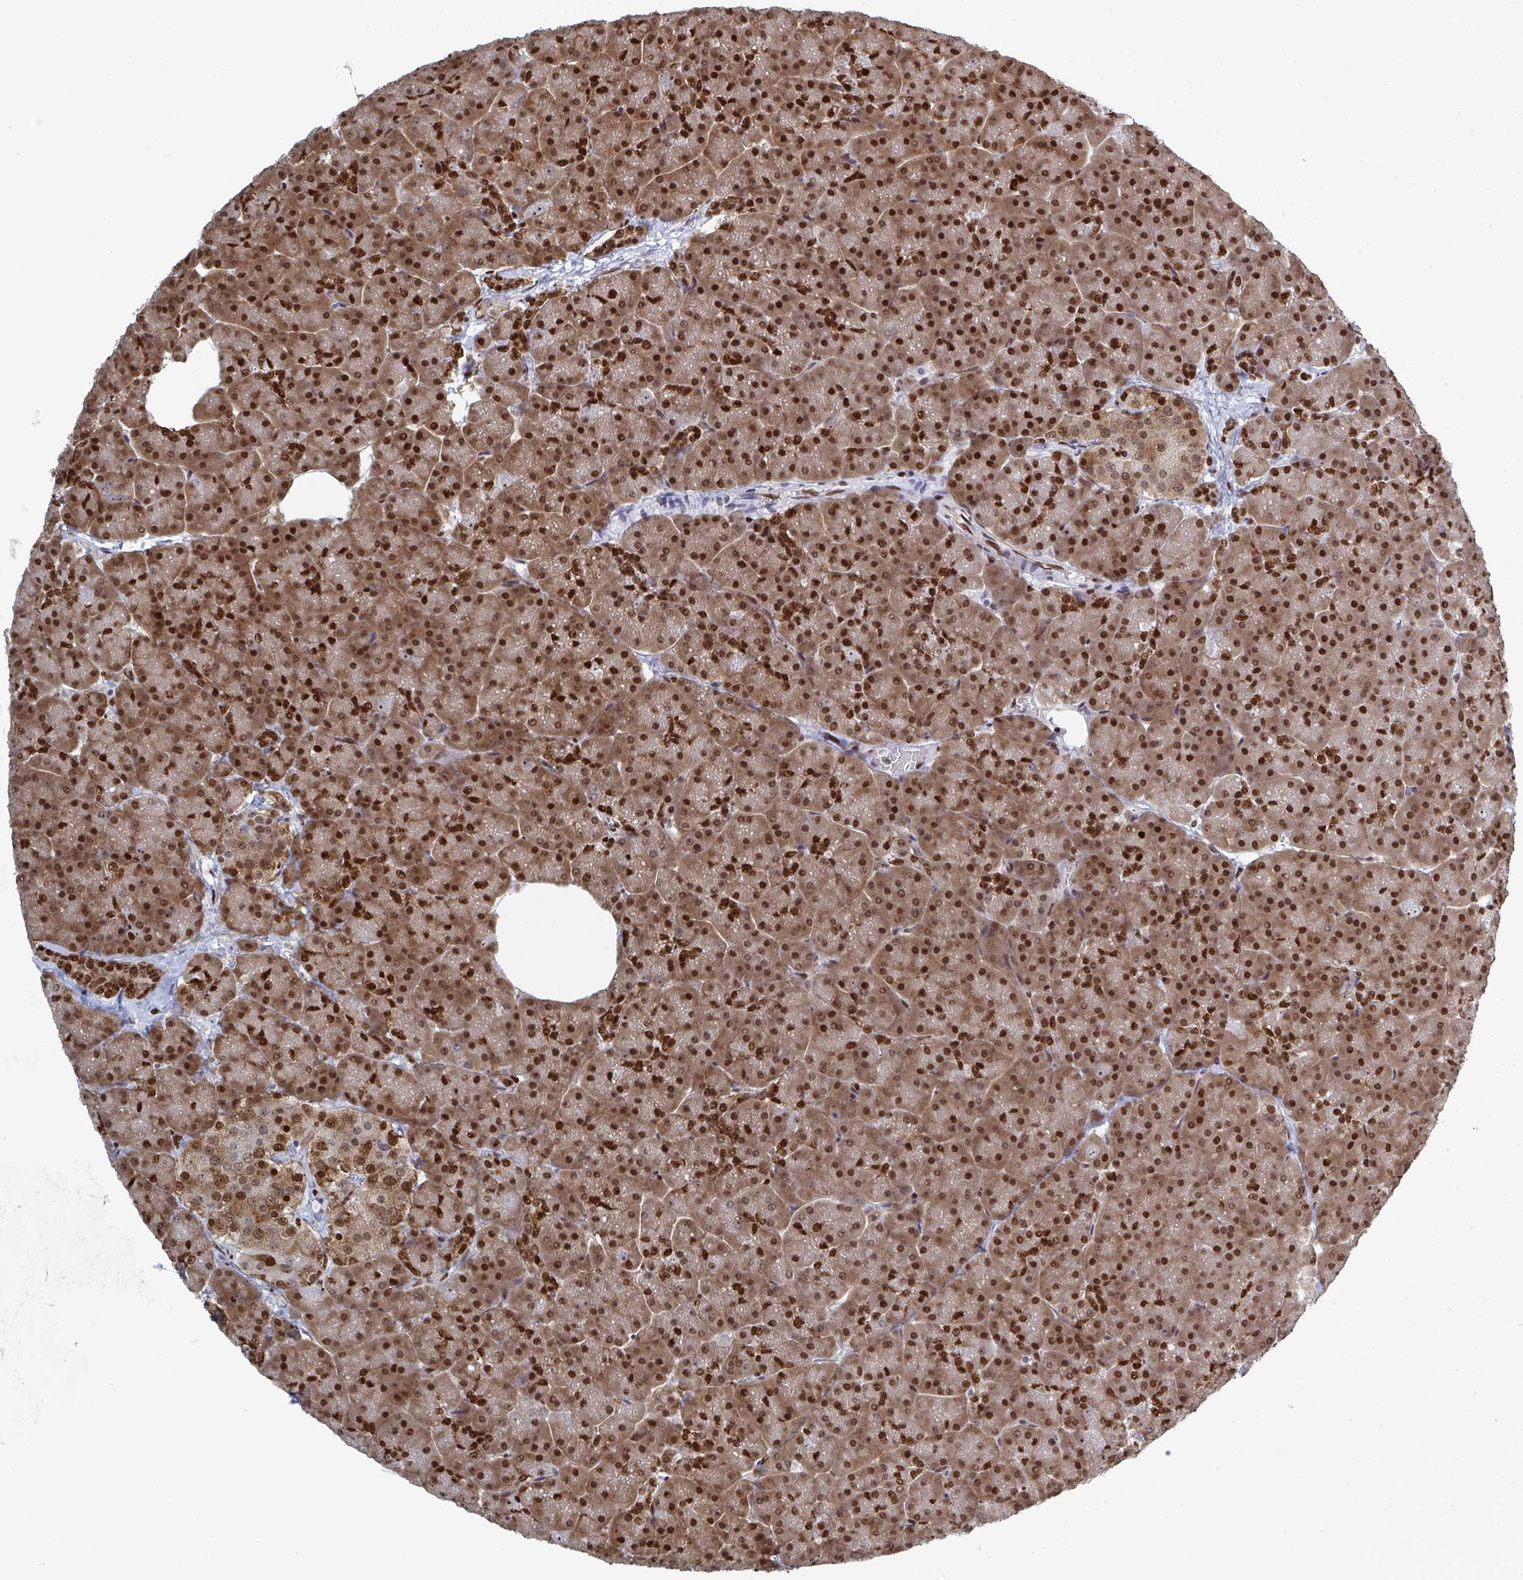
{"staining": {"intensity": "strong", "quantity": ">75%", "location": "cytoplasmic/membranous,nuclear"}, "tissue": "pancreas", "cell_type": "Exocrine glandular cells", "image_type": "normal", "snomed": [{"axis": "morphology", "description": "Normal tissue, NOS"}, {"axis": "topography", "description": "Pancreas"}, {"axis": "topography", "description": "Peripheral nerve tissue"}], "caption": "DAB immunohistochemical staining of unremarkable human pancreas exhibits strong cytoplasmic/membranous,nuclear protein staining in about >75% of exocrine glandular cells.", "gene": "GAR1", "patient": {"sex": "male", "age": 54}}